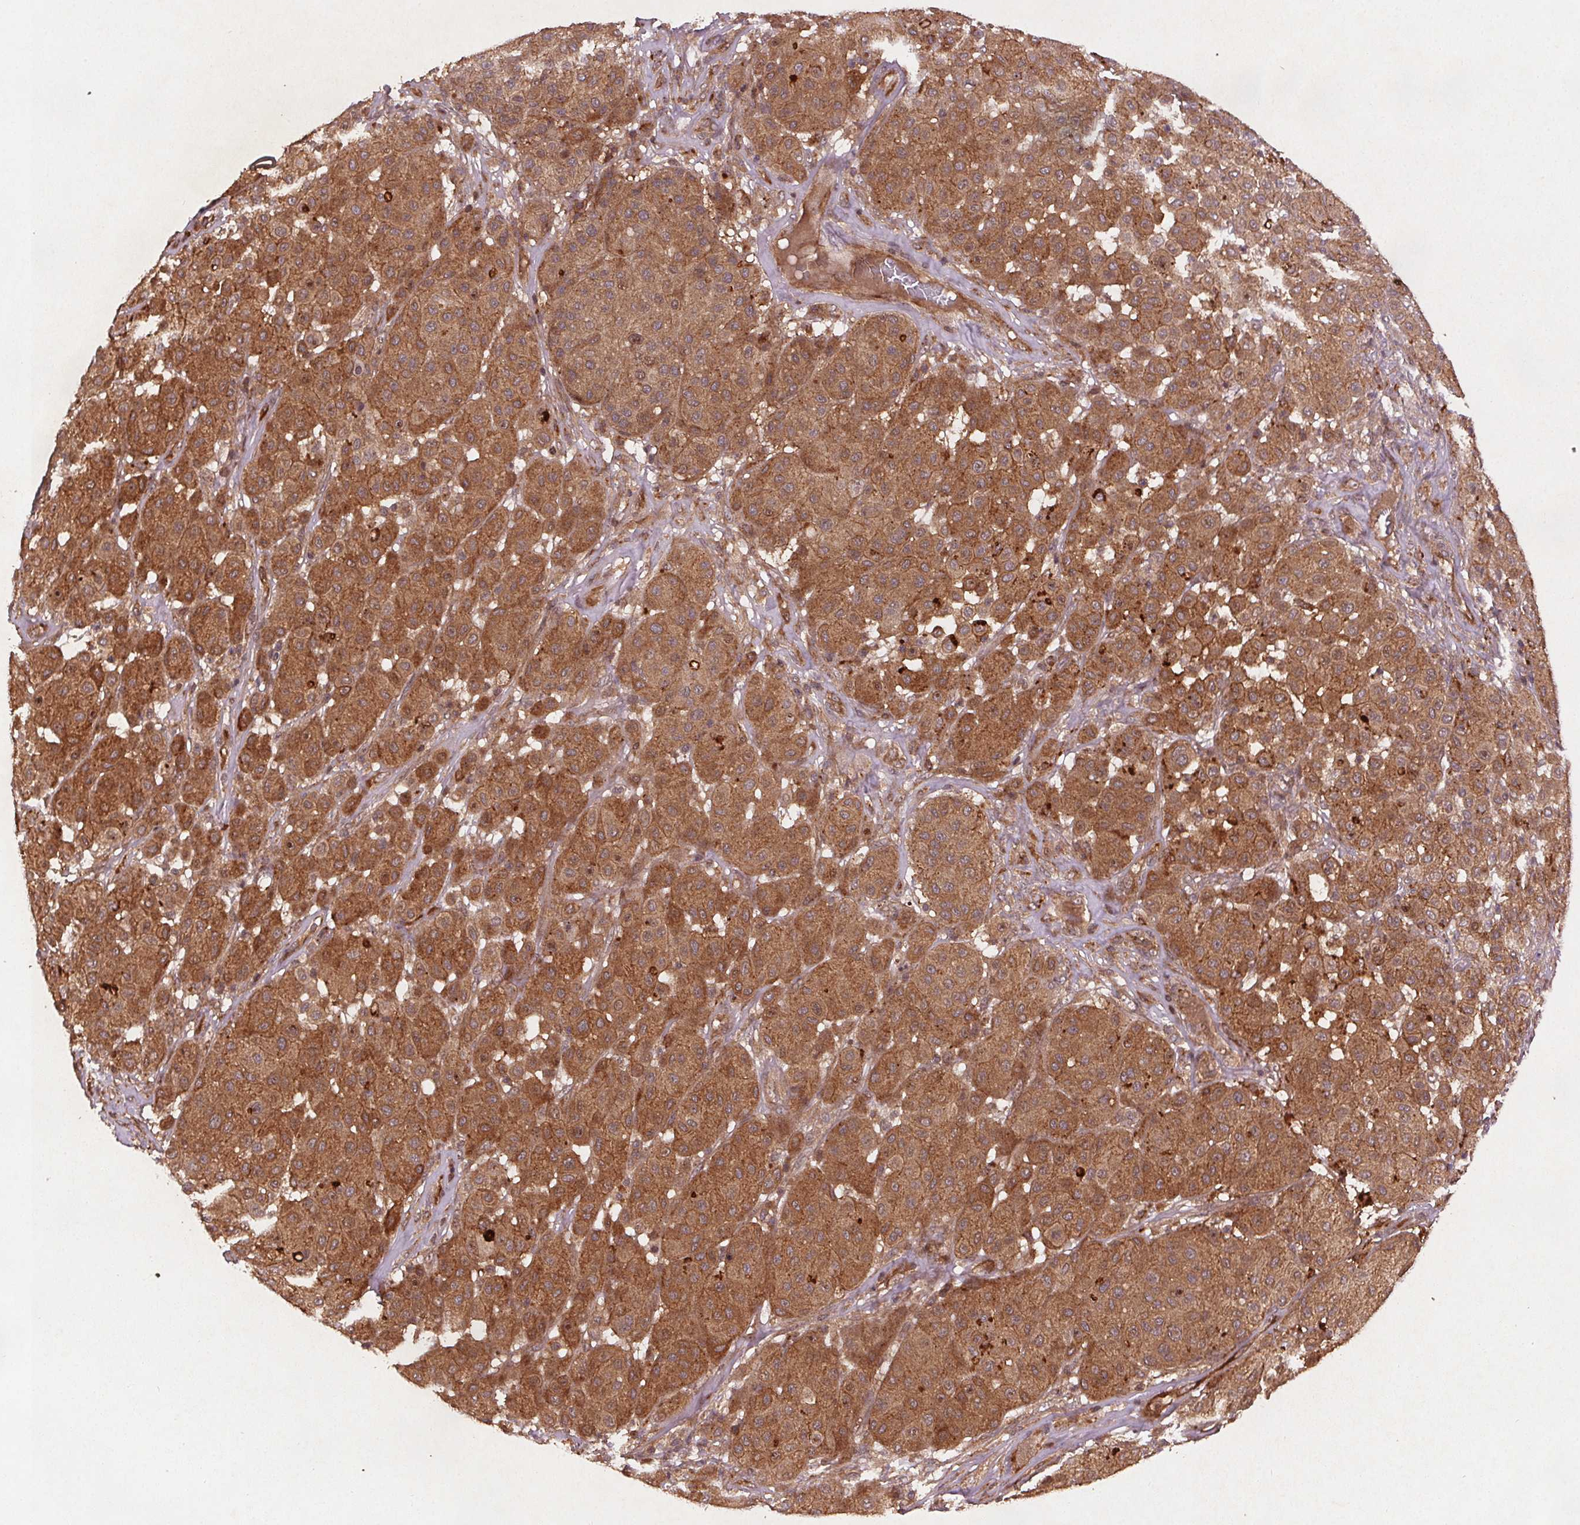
{"staining": {"intensity": "moderate", "quantity": ">75%", "location": "cytoplasmic/membranous"}, "tissue": "melanoma", "cell_type": "Tumor cells", "image_type": "cancer", "snomed": [{"axis": "morphology", "description": "Malignant melanoma, Metastatic site"}, {"axis": "topography", "description": "Smooth muscle"}], "caption": "Immunohistochemistry (IHC) histopathology image of melanoma stained for a protein (brown), which exhibits medium levels of moderate cytoplasmic/membranous staining in about >75% of tumor cells.", "gene": "SEC14L2", "patient": {"sex": "male", "age": 41}}